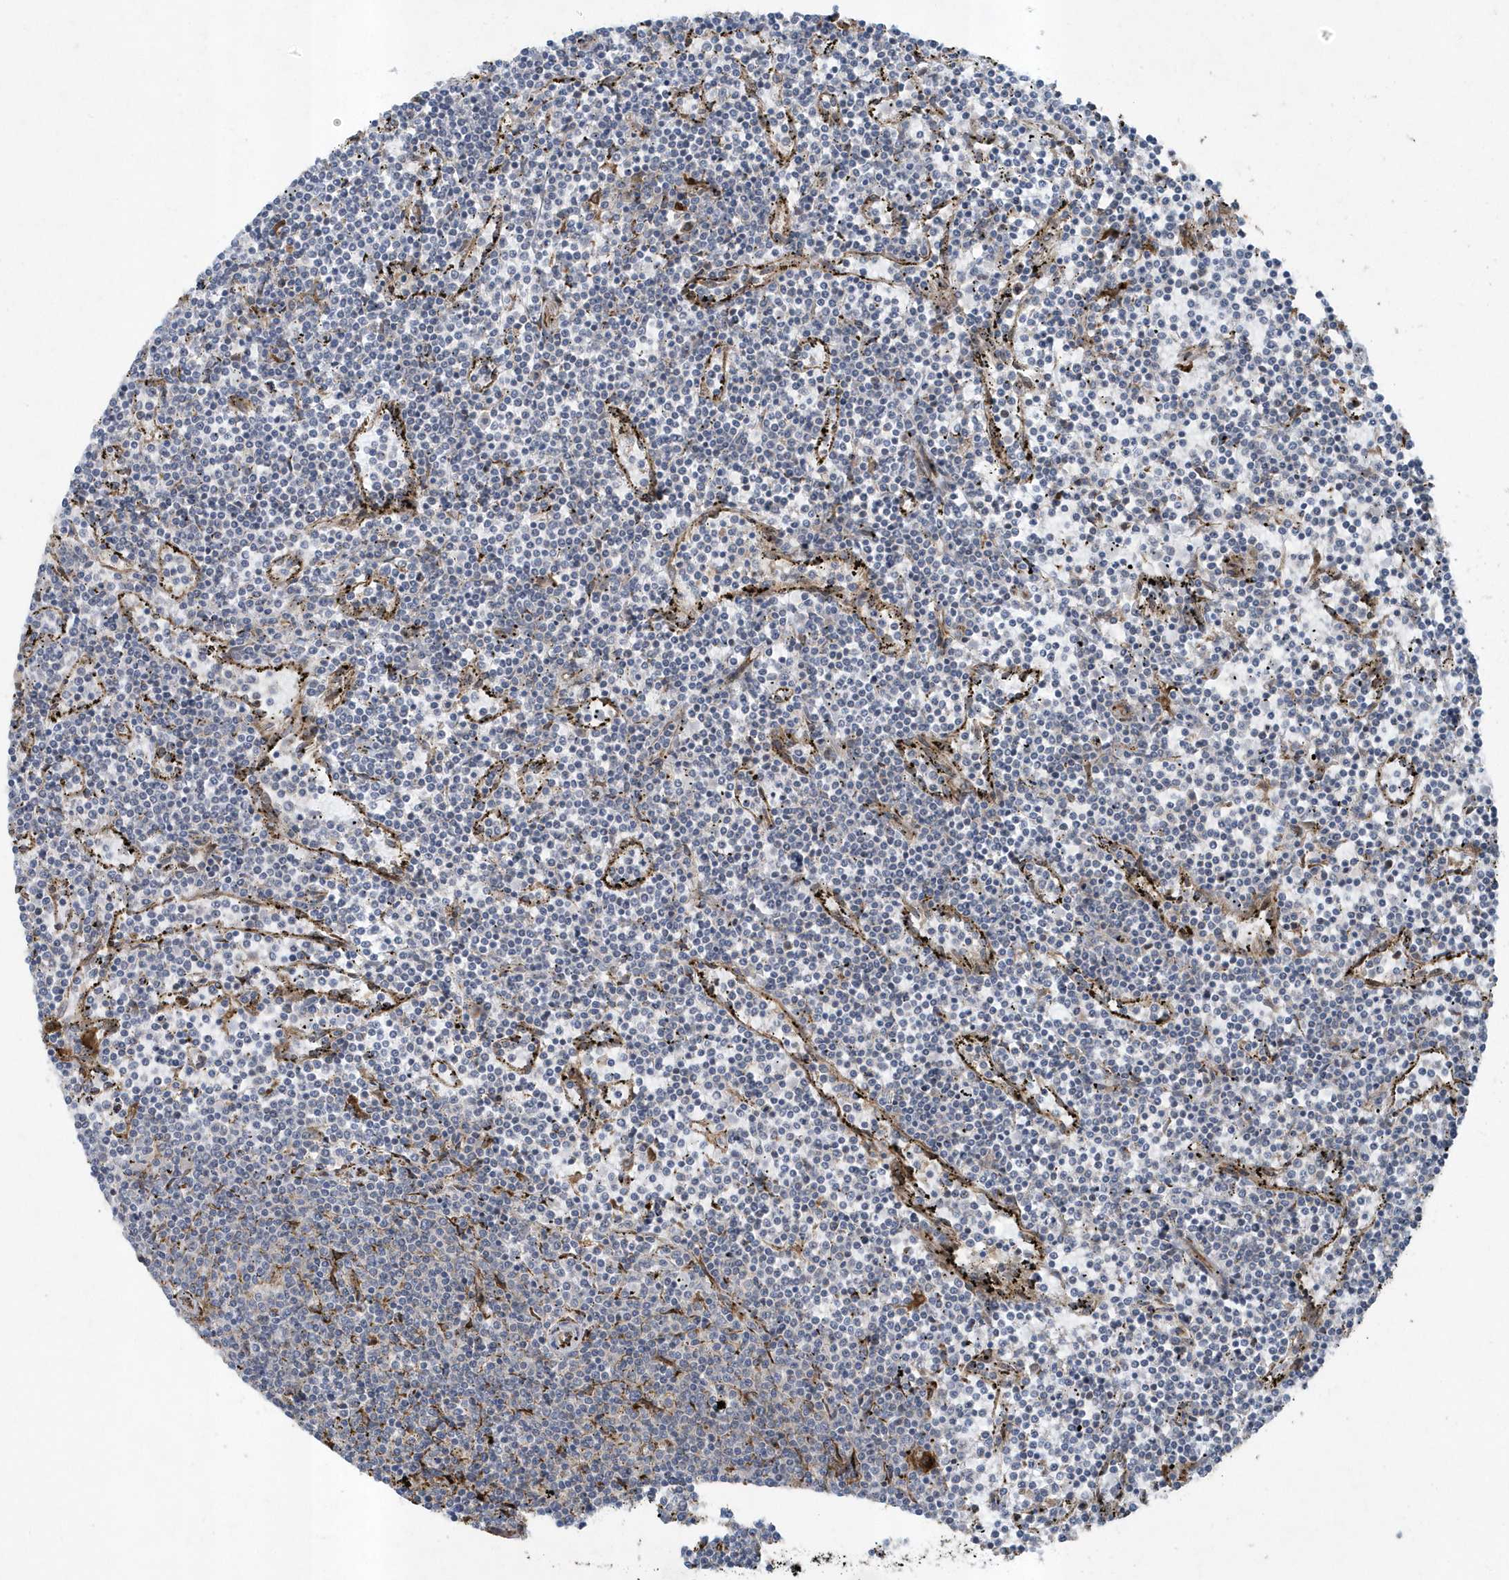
{"staining": {"intensity": "negative", "quantity": "none", "location": "none"}, "tissue": "lymphoma", "cell_type": "Tumor cells", "image_type": "cancer", "snomed": [{"axis": "morphology", "description": "Malignant lymphoma, non-Hodgkin's type, Low grade"}, {"axis": "topography", "description": "Spleen"}], "caption": "Malignant lymphoma, non-Hodgkin's type (low-grade) was stained to show a protein in brown. There is no significant expression in tumor cells.", "gene": "FAM98A", "patient": {"sex": "female", "age": 50}}